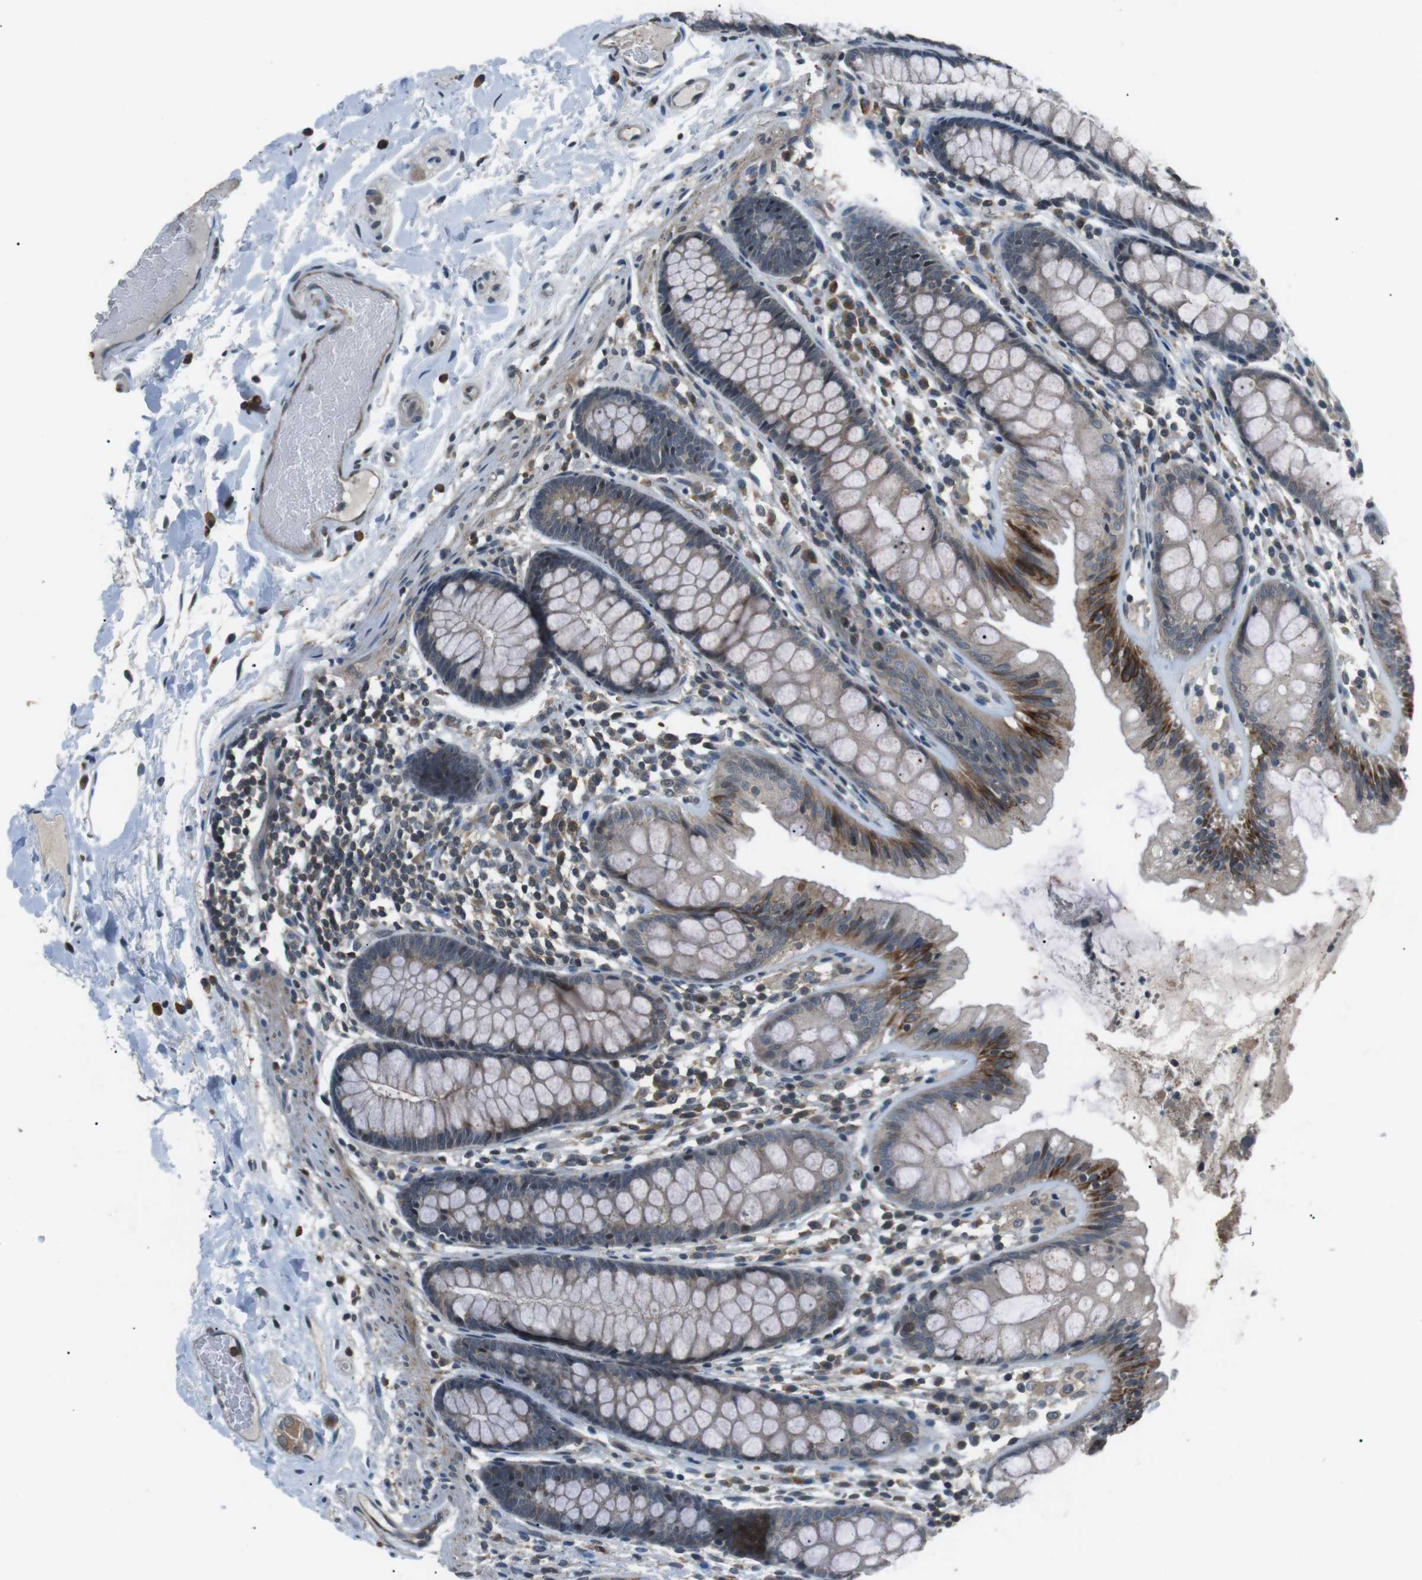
{"staining": {"intensity": "weak", "quantity": ">75%", "location": "cytoplasmic/membranous"}, "tissue": "colon", "cell_type": "Endothelial cells", "image_type": "normal", "snomed": [{"axis": "morphology", "description": "Normal tissue, NOS"}, {"axis": "topography", "description": "Colon"}], "caption": "Endothelial cells reveal low levels of weak cytoplasmic/membranous positivity in approximately >75% of cells in normal colon. (Stains: DAB in brown, nuclei in blue, Microscopy: brightfield microscopy at high magnification).", "gene": "NEK7", "patient": {"sex": "female", "age": 56}}